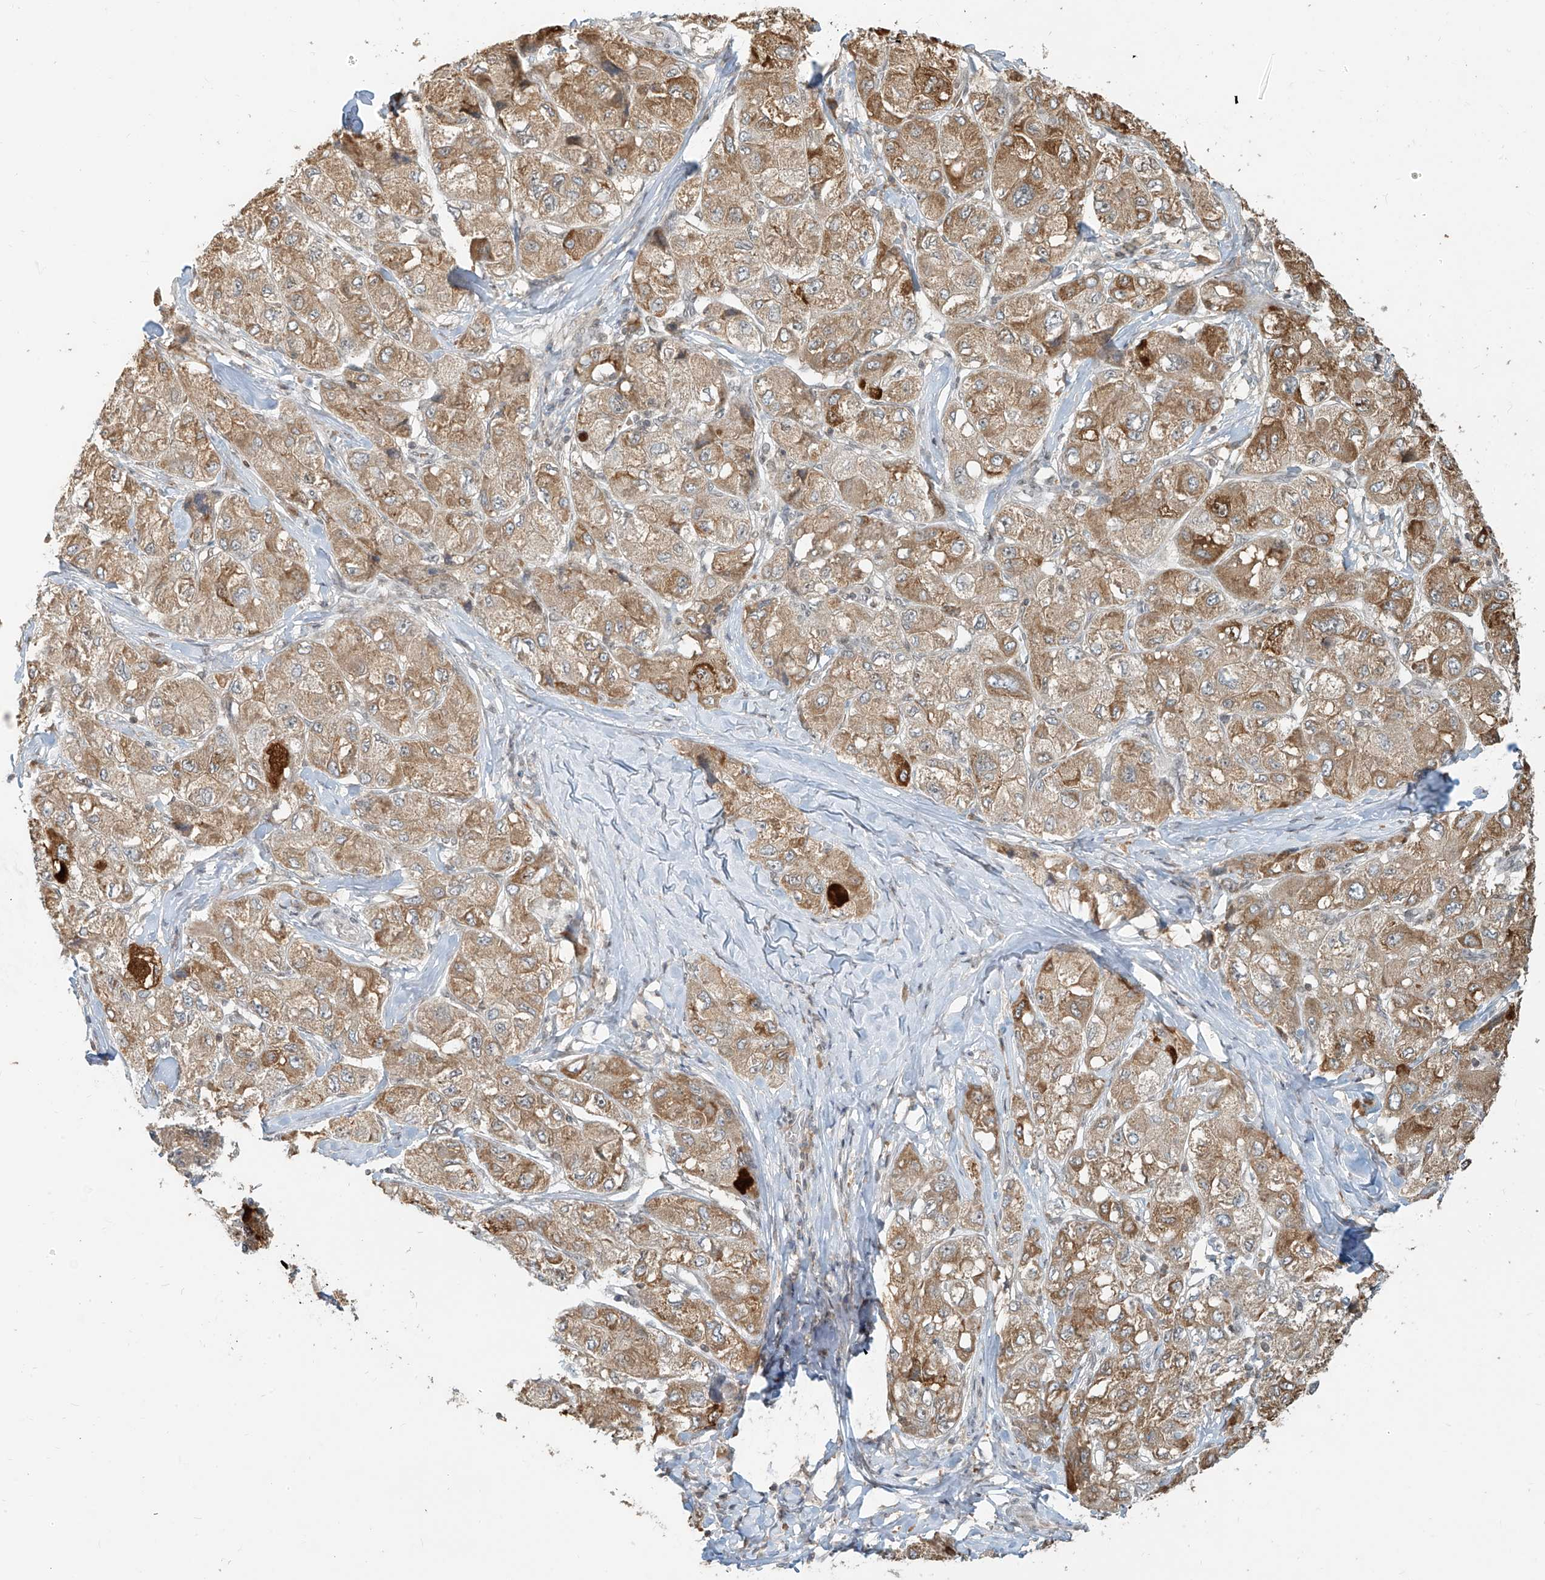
{"staining": {"intensity": "moderate", "quantity": ">75%", "location": "cytoplasmic/membranous"}, "tissue": "liver cancer", "cell_type": "Tumor cells", "image_type": "cancer", "snomed": [{"axis": "morphology", "description": "Carcinoma, Hepatocellular, NOS"}, {"axis": "topography", "description": "Liver"}], "caption": "A brown stain highlights moderate cytoplasmic/membranous staining of a protein in human liver hepatocellular carcinoma tumor cells. Nuclei are stained in blue.", "gene": "ZMYM2", "patient": {"sex": "male", "age": 80}}